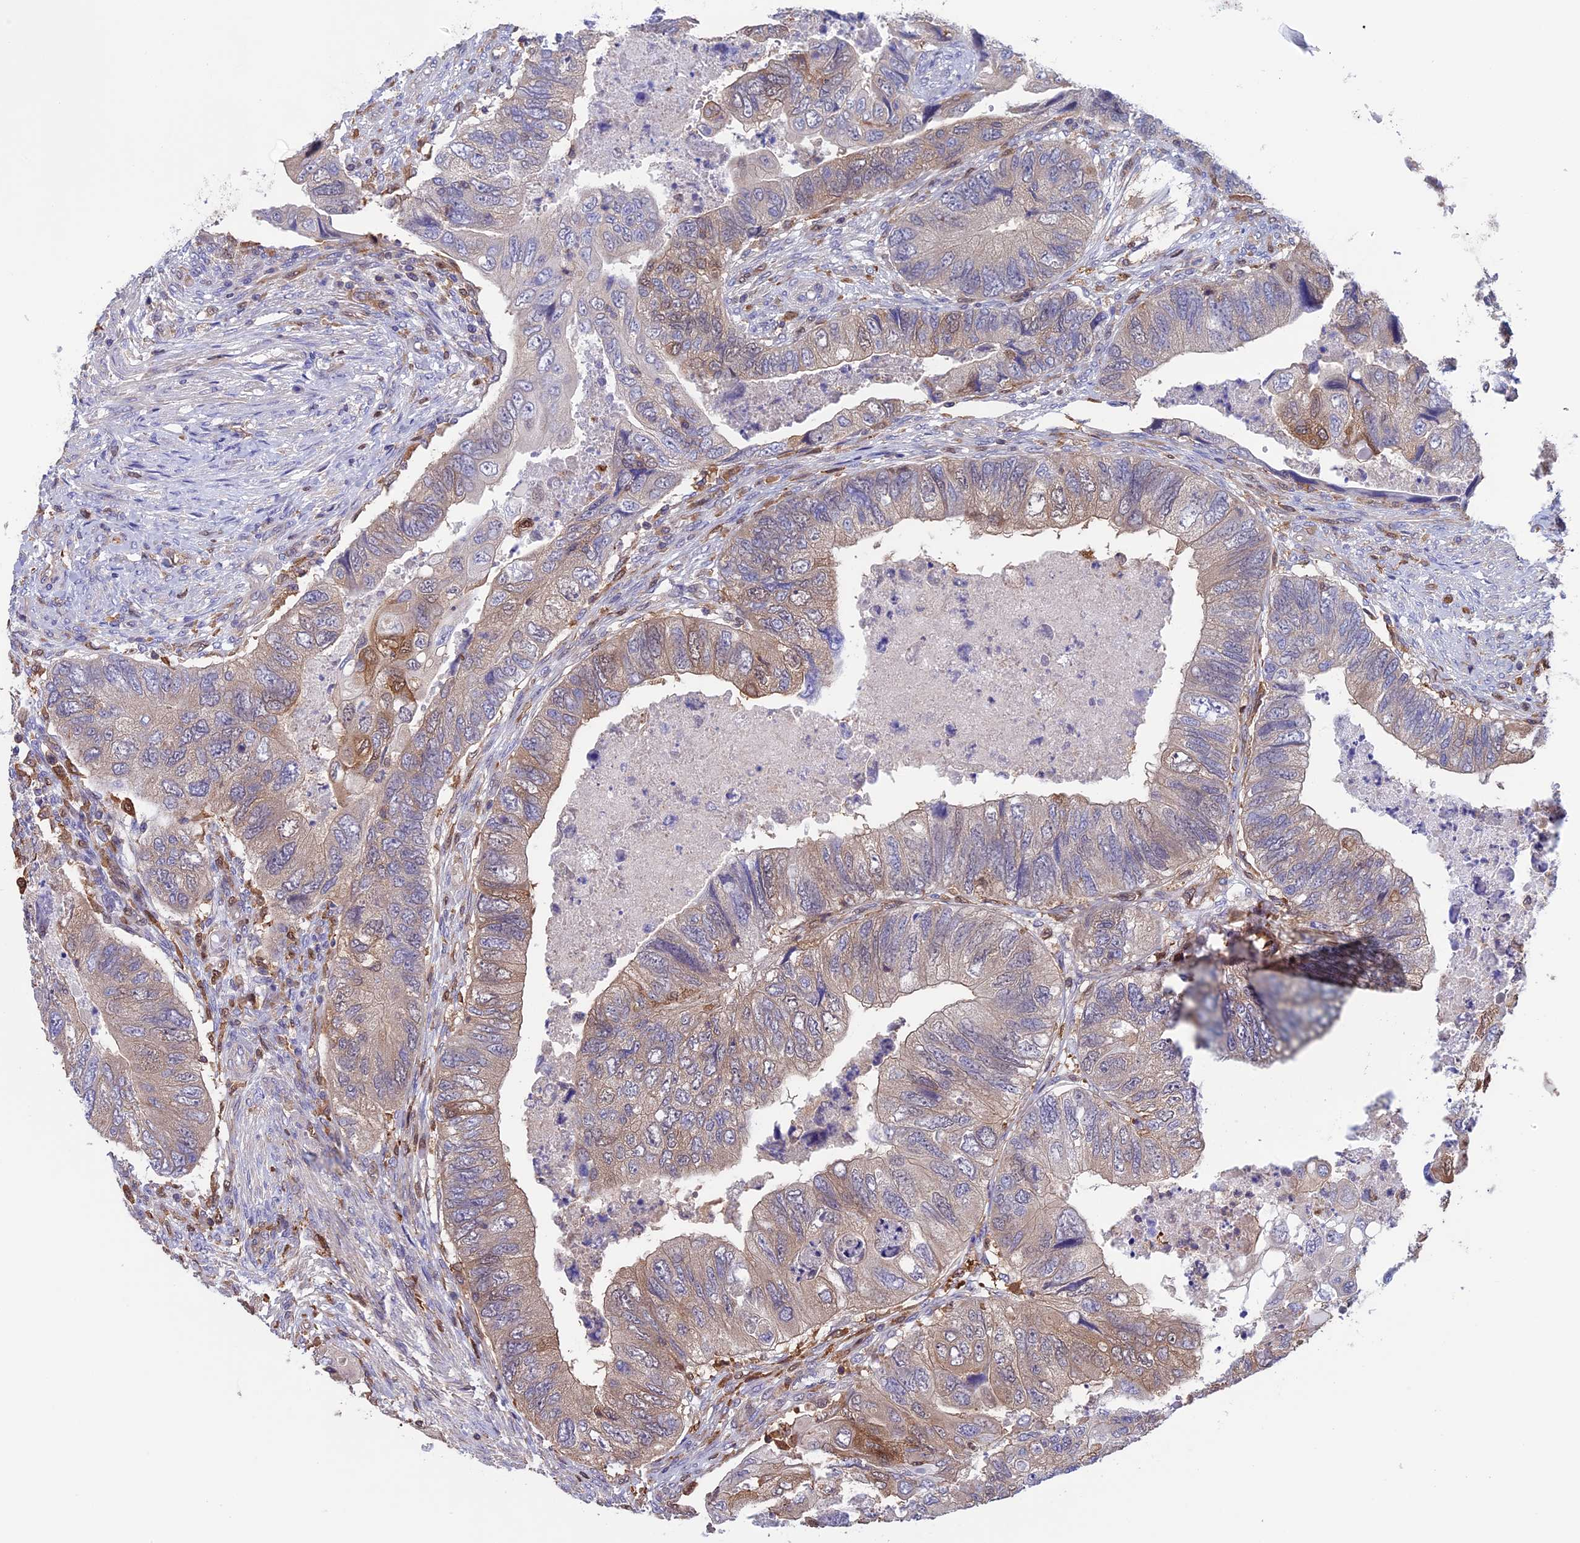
{"staining": {"intensity": "weak", "quantity": "25%-75%", "location": "cytoplasmic/membranous"}, "tissue": "colorectal cancer", "cell_type": "Tumor cells", "image_type": "cancer", "snomed": [{"axis": "morphology", "description": "Adenocarcinoma, NOS"}, {"axis": "topography", "description": "Rectum"}], "caption": "Immunohistochemistry (IHC) staining of colorectal cancer, which exhibits low levels of weak cytoplasmic/membranous expression in approximately 25%-75% of tumor cells indicating weak cytoplasmic/membranous protein staining. The staining was performed using DAB (brown) for protein detection and nuclei were counterstained in hematoxylin (blue).", "gene": "ARHGAP18", "patient": {"sex": "male", "age": 63}}